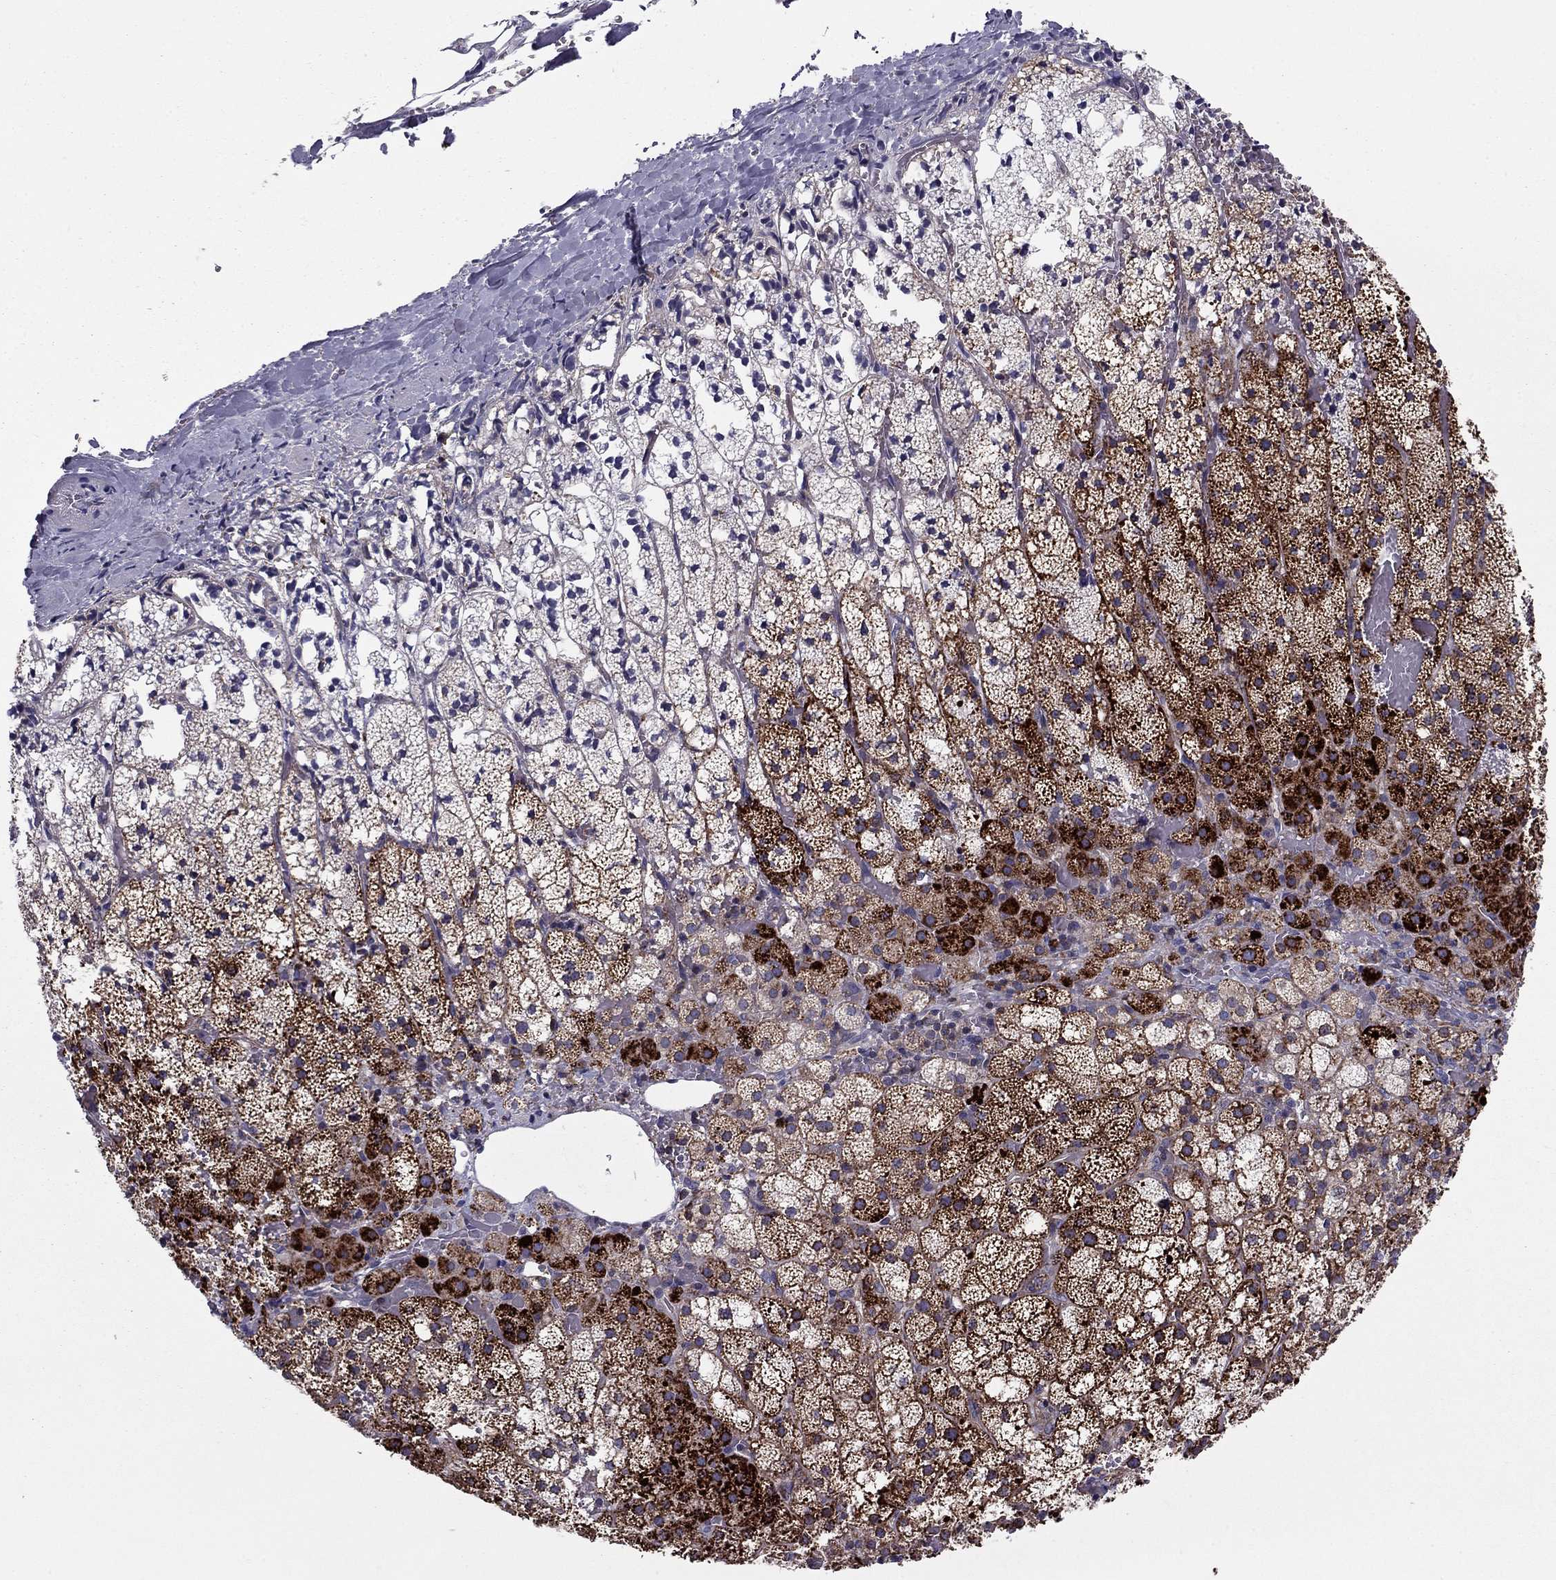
{"staining": {"intensity": "strong", "quantity": "25%-75%", "location": "cytoplasmic/membranous"}, "tissue": "adrenal gland", "cell_type": "Glandular cells", "image_type": "normal", "snomed": [{"axis": "morphology", "description": "Normal tissue, NOS"}, {"axis": "topography", "description": "Adrenal gland"}], "caption": "Adrenal gland stained for a protein (brown) displays strong cytoplasmic/membranous positive expression in approximately 25%-75% of glandular cells.", "gene": "ALG6", "patient": {"sex": "male", "age": 53}}